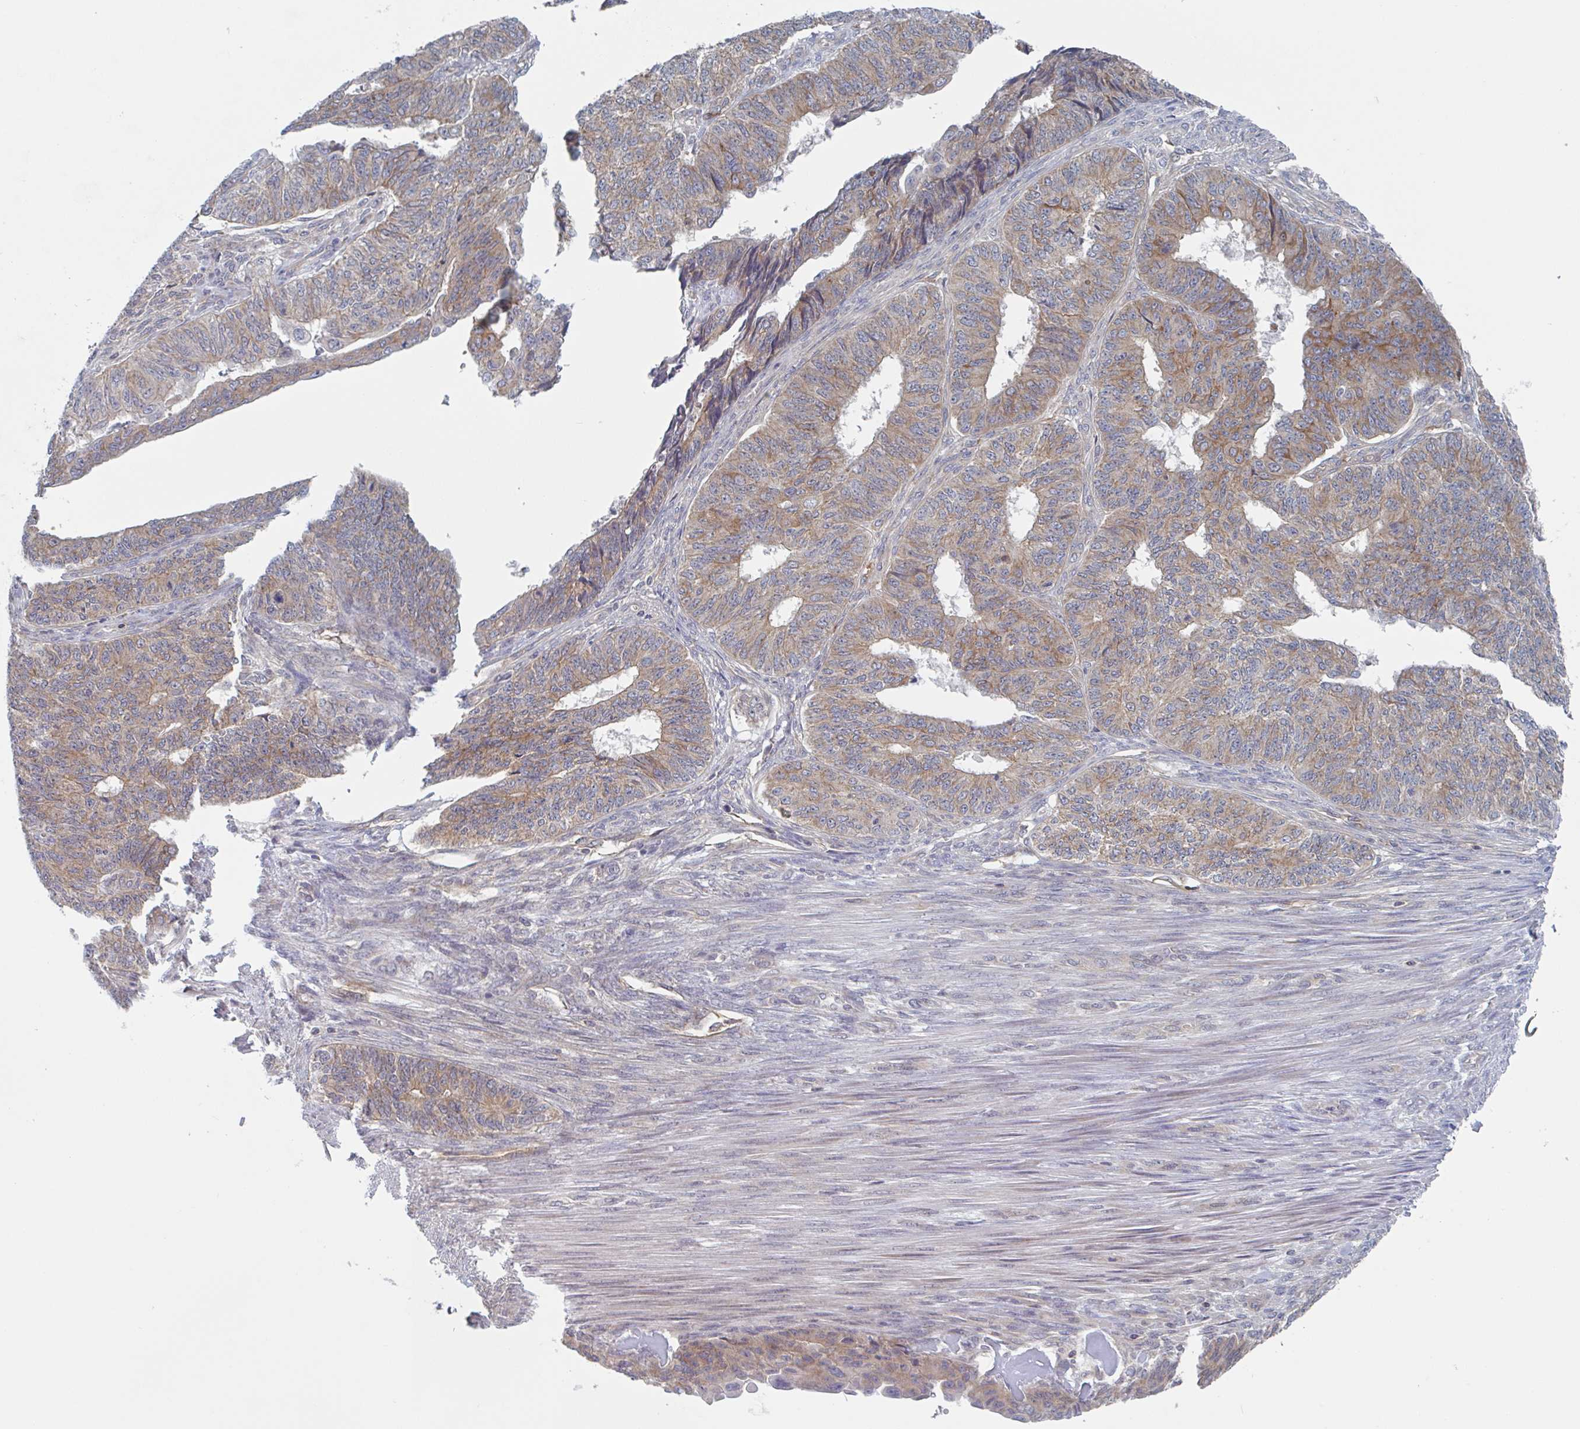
{"staining": {"intensity": "moderate", "quantity": "25%-75%", "location": "cytoplasmic/membranous"}, "tissue": "endometrial cancer", "cell_type": "Tumor cells", "image_type": "cancer", "snomed": [{"axis": "morphology", "description": "Adenocarcinoma, NOS"}, {"axis": "topography", "description": "Endometrium"}], "caption": "Immunohistochemistry (IHC) of human endometrial cancer (adenocarcinoma) displays medium levels of moderate cytoplasmic/membranous staining in approximately 25%-75% of tumor cells. (IHC, brightfield microscopy, high magnification).", "gene": "SURF1", "patient": {"sex": "female", "age": 32}}